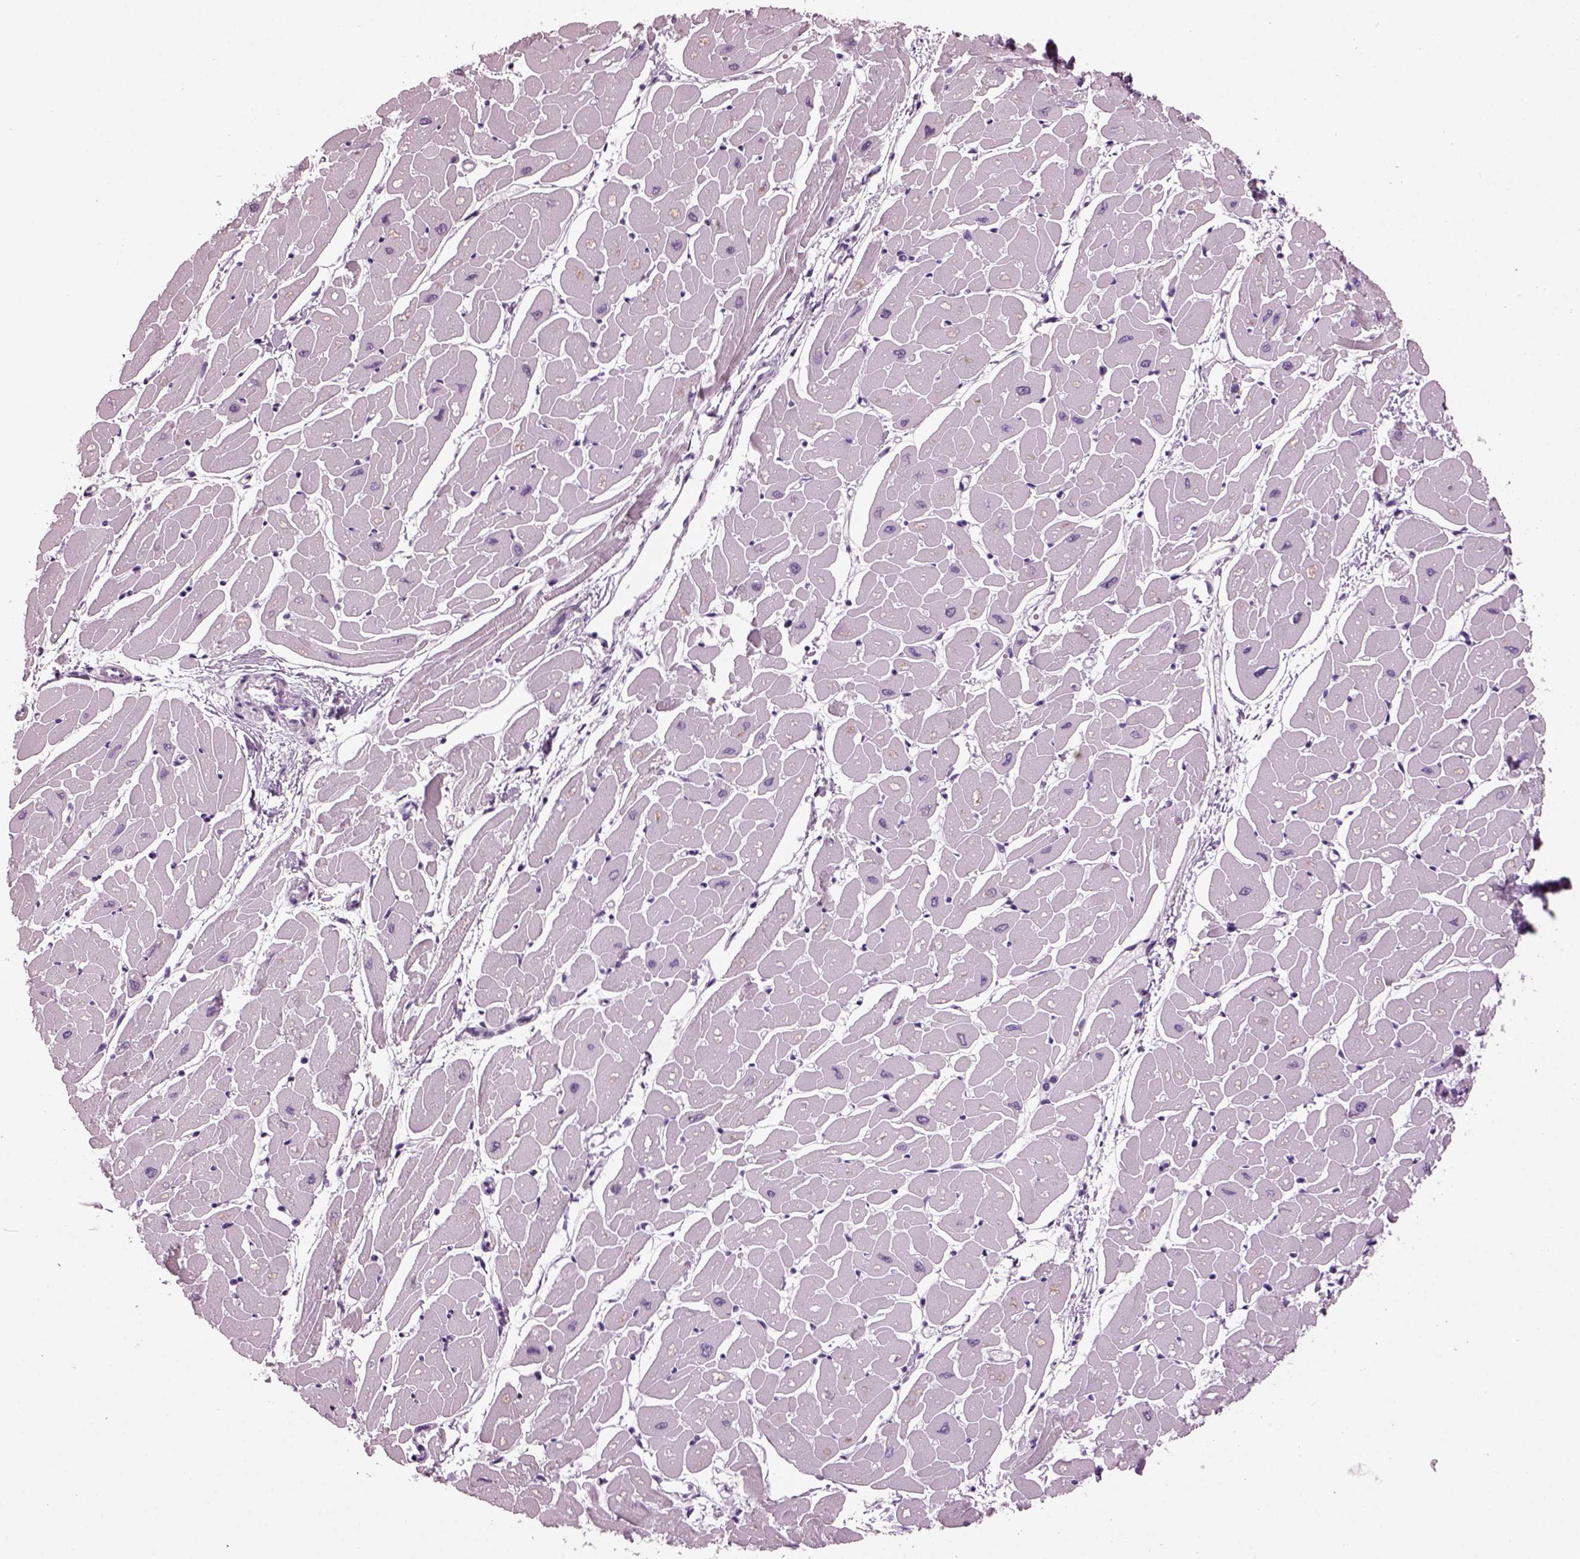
{"staining": {"intensity": "negative", "quantity": "none", "location": "none"}, "tissue": "heart muscle", "cell_type": "Cardiomyocytes", "image_type": "normal", "snomed": [{"axis": "morphology", "description": "Normal tissue, NOS"}, {"axis": "topography", "description": "Heart"}], "caption": "Heart muscle was stained to show a protein in brown. There is no significant staining in cardiomyocytes. Nuclei are stained in blue.", "gene": "KRTAP3", "patient": {"sex": "male", "age": 57}}